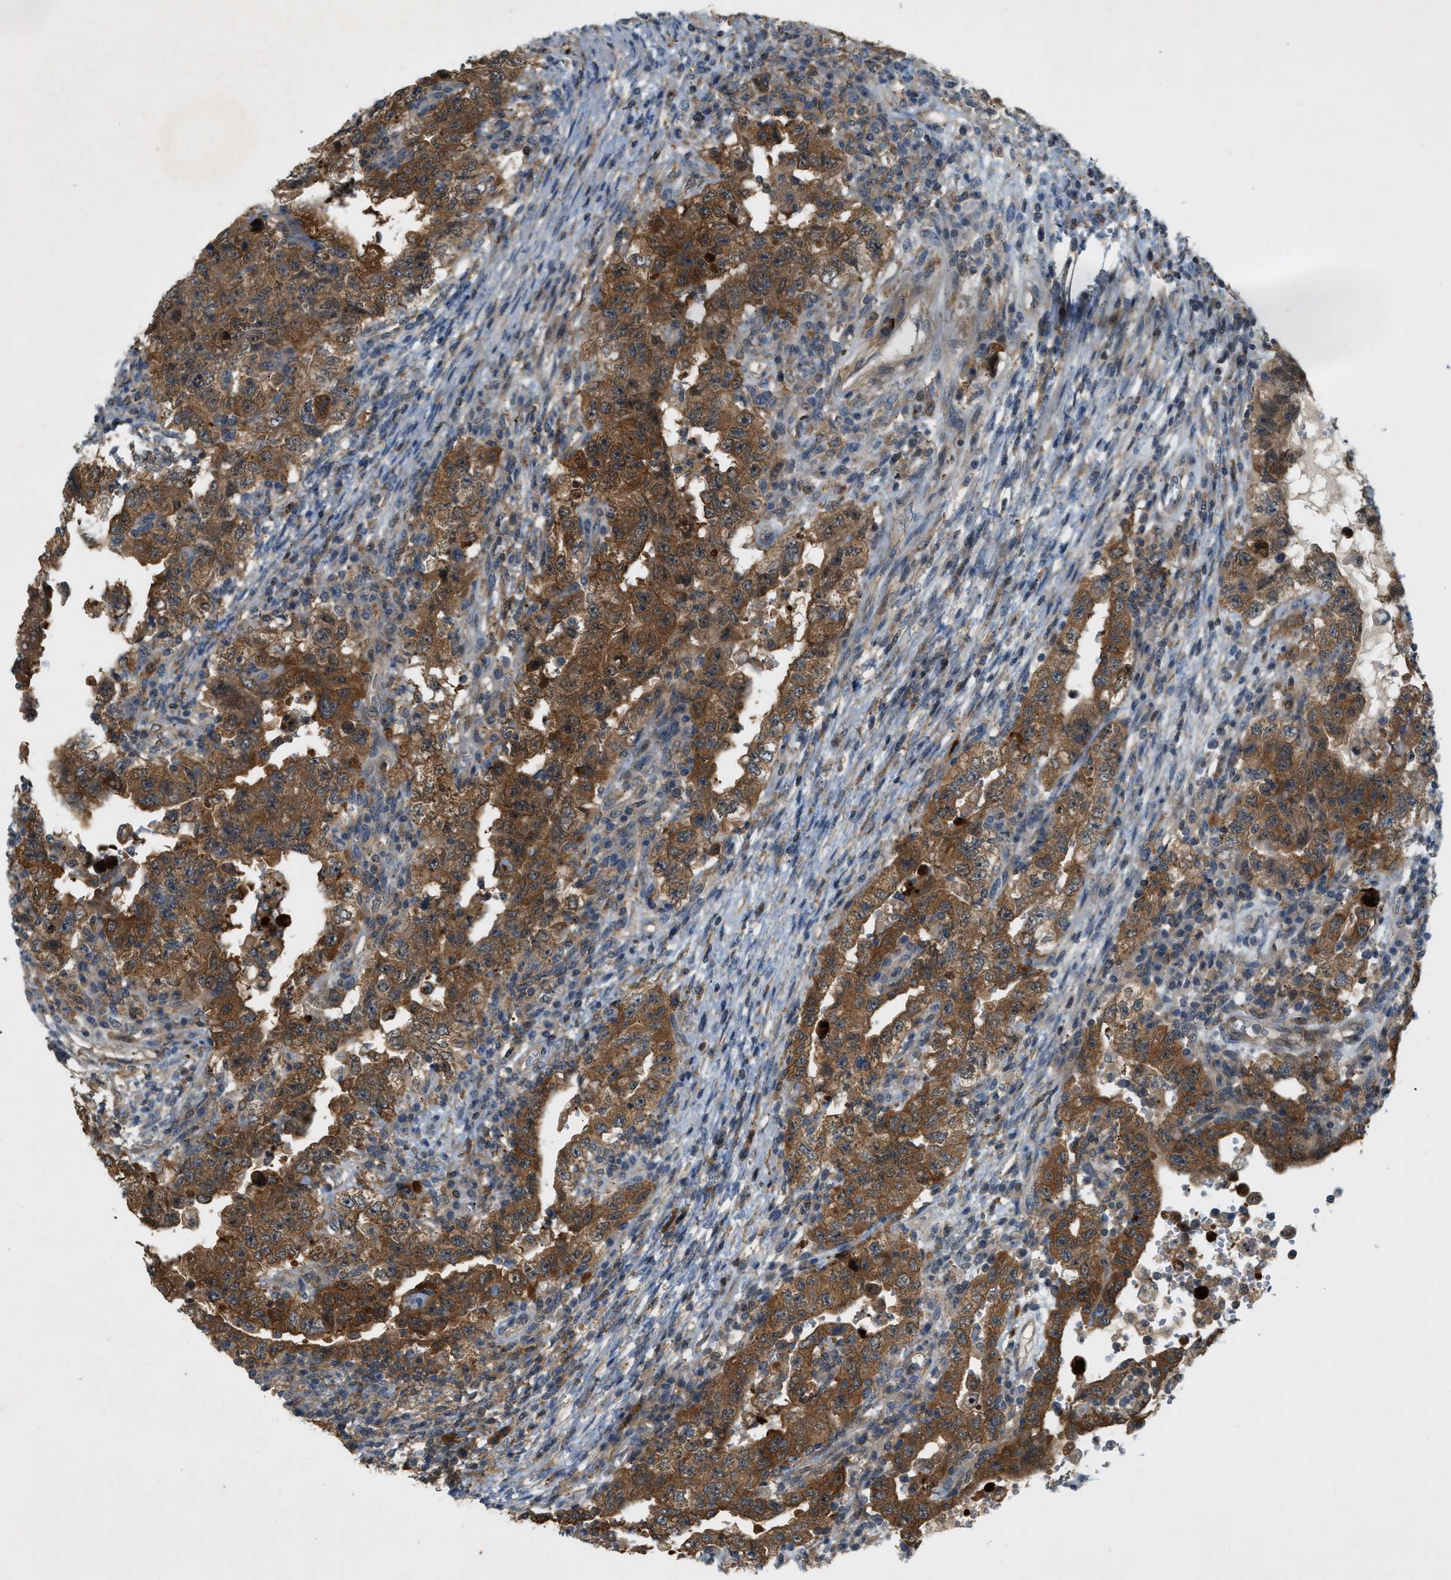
{"staining": {"intensity": "strong", "quantity": ">75%", "location": "cytoplasmic/membranous,nuclear"}, "tissue": "testis cancer", "cell_type": "Tumor cells", "image_type": "cancer", "snomed": [{"axis": "morphology", "description": "Carcinoma, Embryonal, NOS"}, {"axis": "topography", "description": "Testis"}], "caption": "Strong cytoplasmic/membranous and nuclear positivity for a protein is appreciated in approximately >75% of tumor cells of testis cancer (embryonal carcinoma) using immunohistochemistry.", "gene": "PDCL3", "patient": {"sex": "male", "age": 26}}